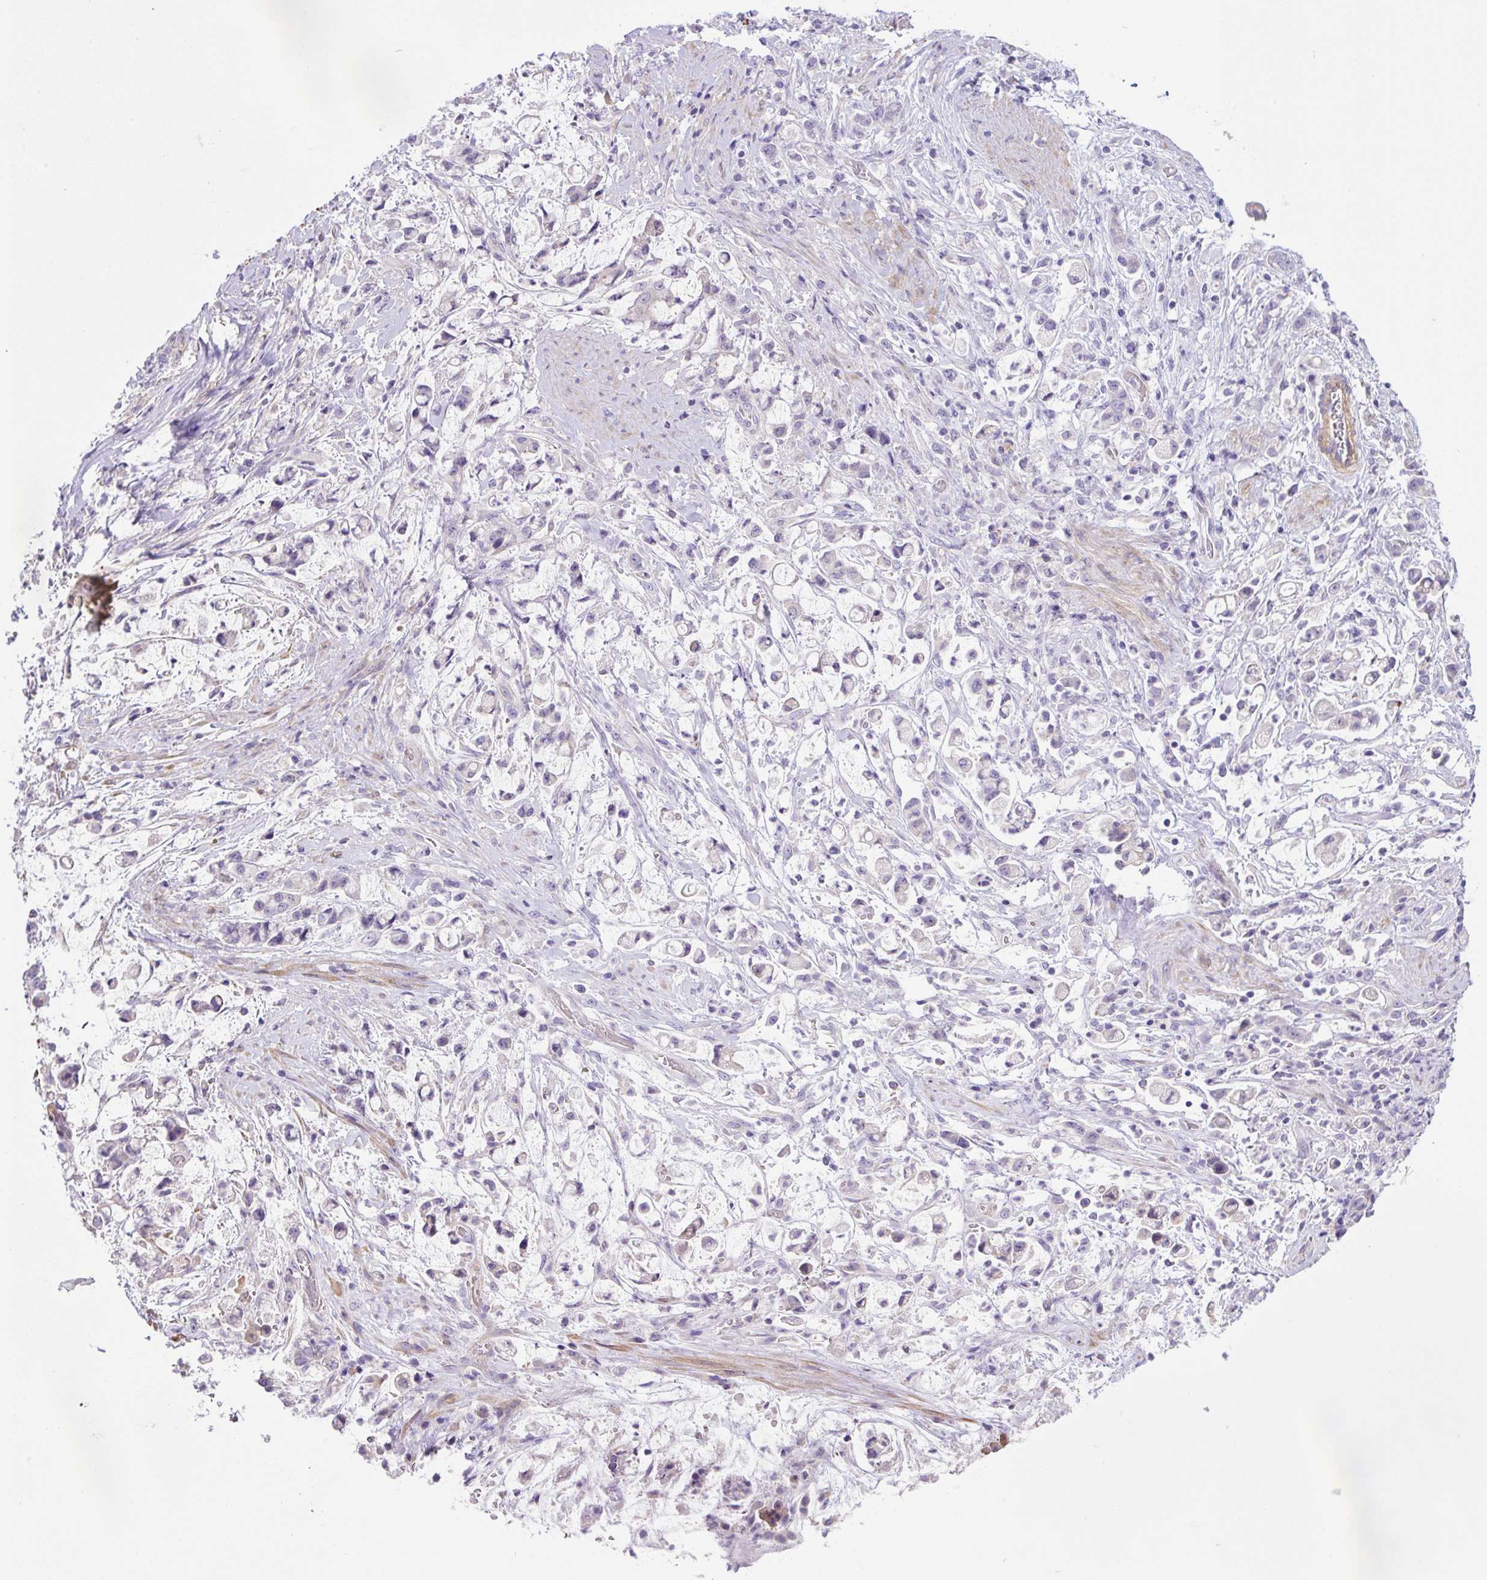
{"staining": {"intensity": "negative", "quantity": "none", "location": "none"}, "tissue": "stomach cancer", "cell_type": "Tumor cells", "image_type": "cancer", "snomed": [{"axis": "morphology", "description": "Adenocarcinoma, NOS"}, {"axis": "topography", "description": "Stomach"}], "caption": "IHC image of neoplastic tissue: human adenocarcinoma (stomach) stained with DAB demonstrates no significant protein positivity in tumor cells.", "gene": "NPTN", "patient": {"sex": "female", "age": 60}}